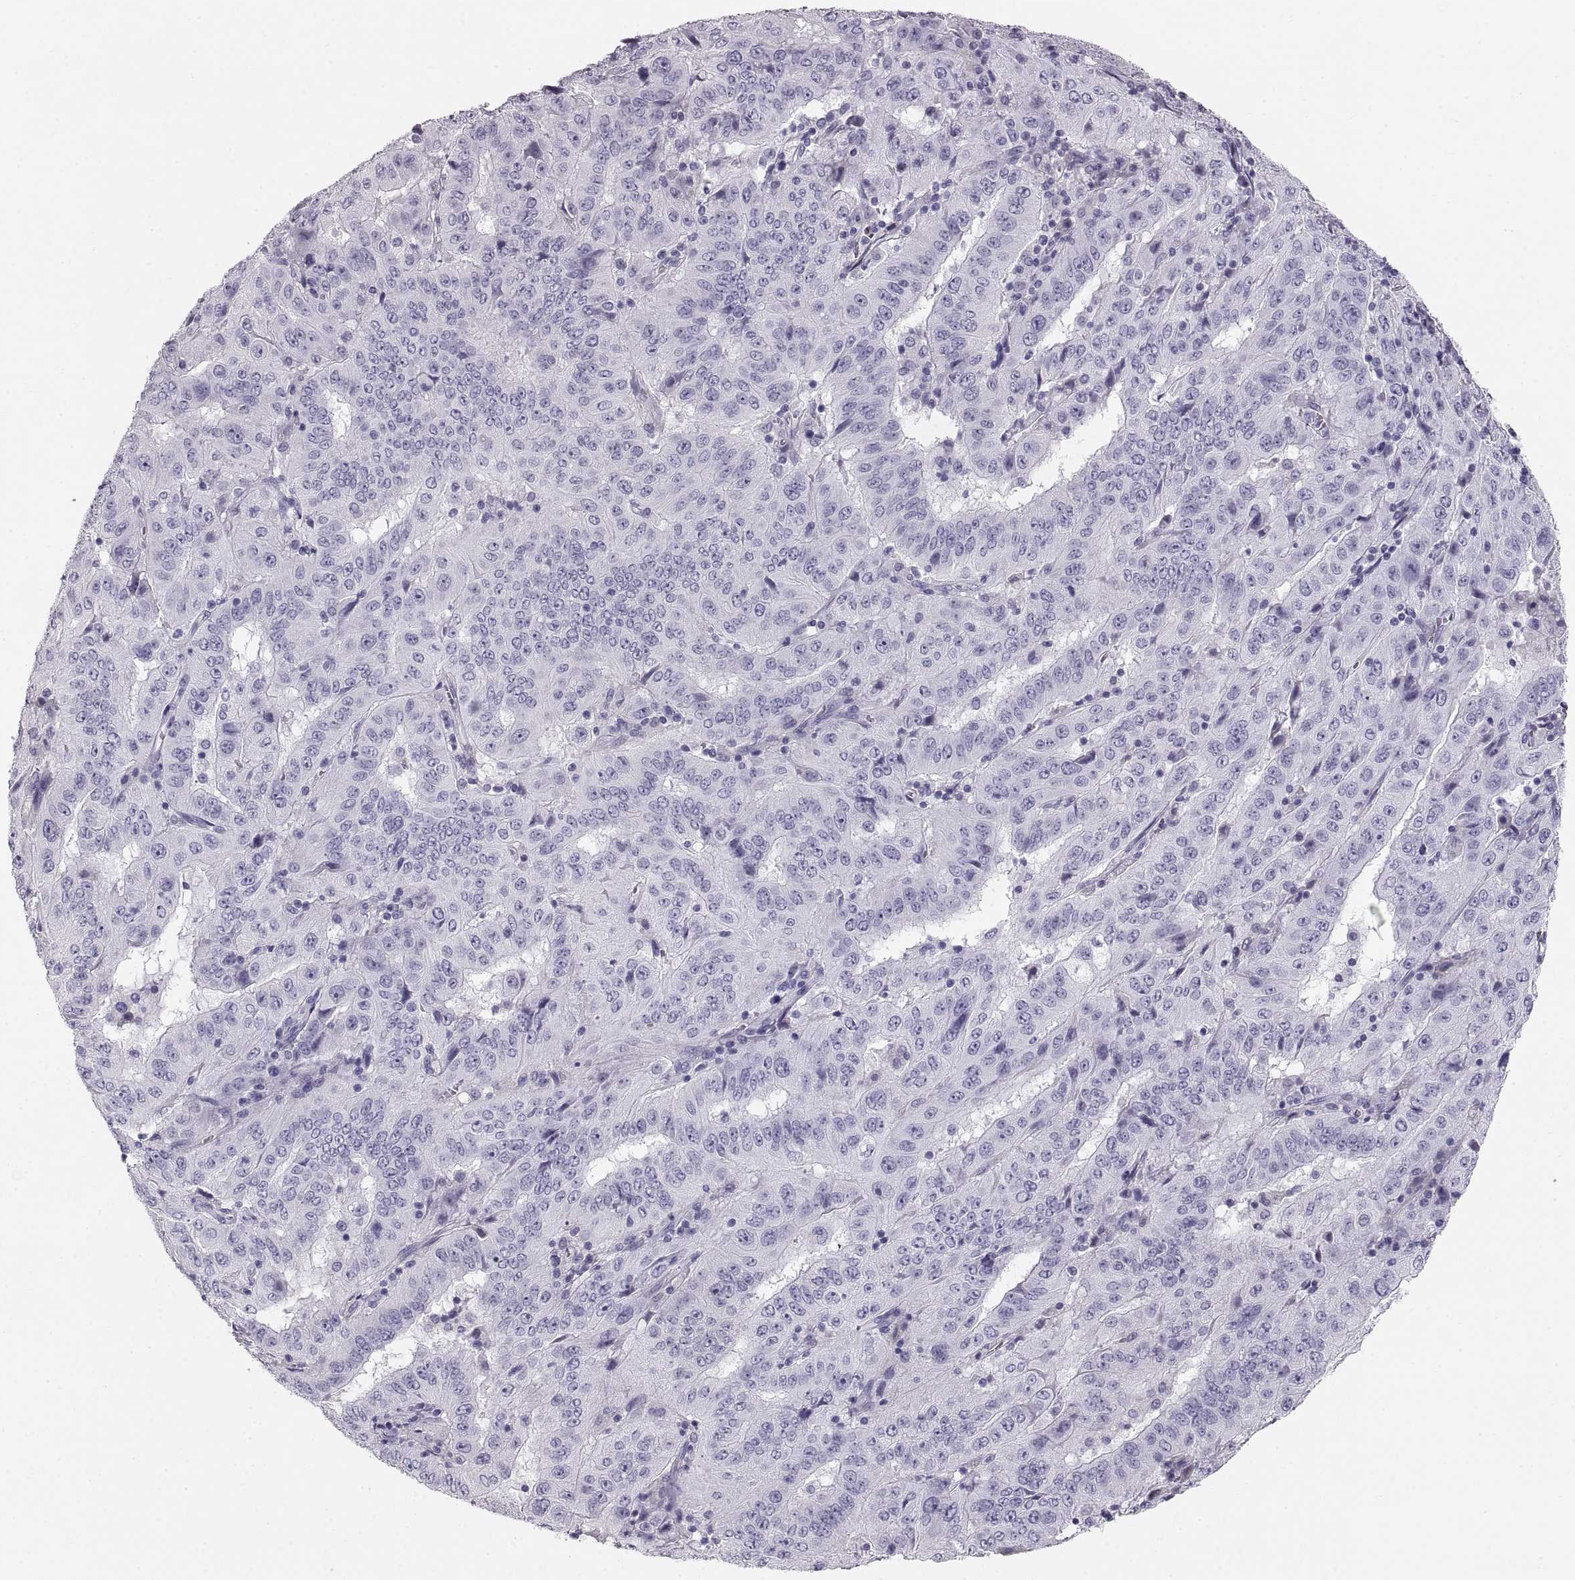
{"staining": {"intensity": "negative", "quantity": "none", "location": "none"}, "tissue": "pancreatic cancer", "cell_type": "Tumor cells", "image_type": "cancer", "snomed": [{"axis": "morphology", "description": "Adenocarcinoma, NOS"}, {"axis": "topography", "description": "Pancreas"}], "caption": "Human pancreatic cancer (adenocarcinoma) stained for a protein using immunohistochemistry displays no staining in tumor cells.", "gene": "CRYAA", "patient": {"sex": "male", "age": 63}}